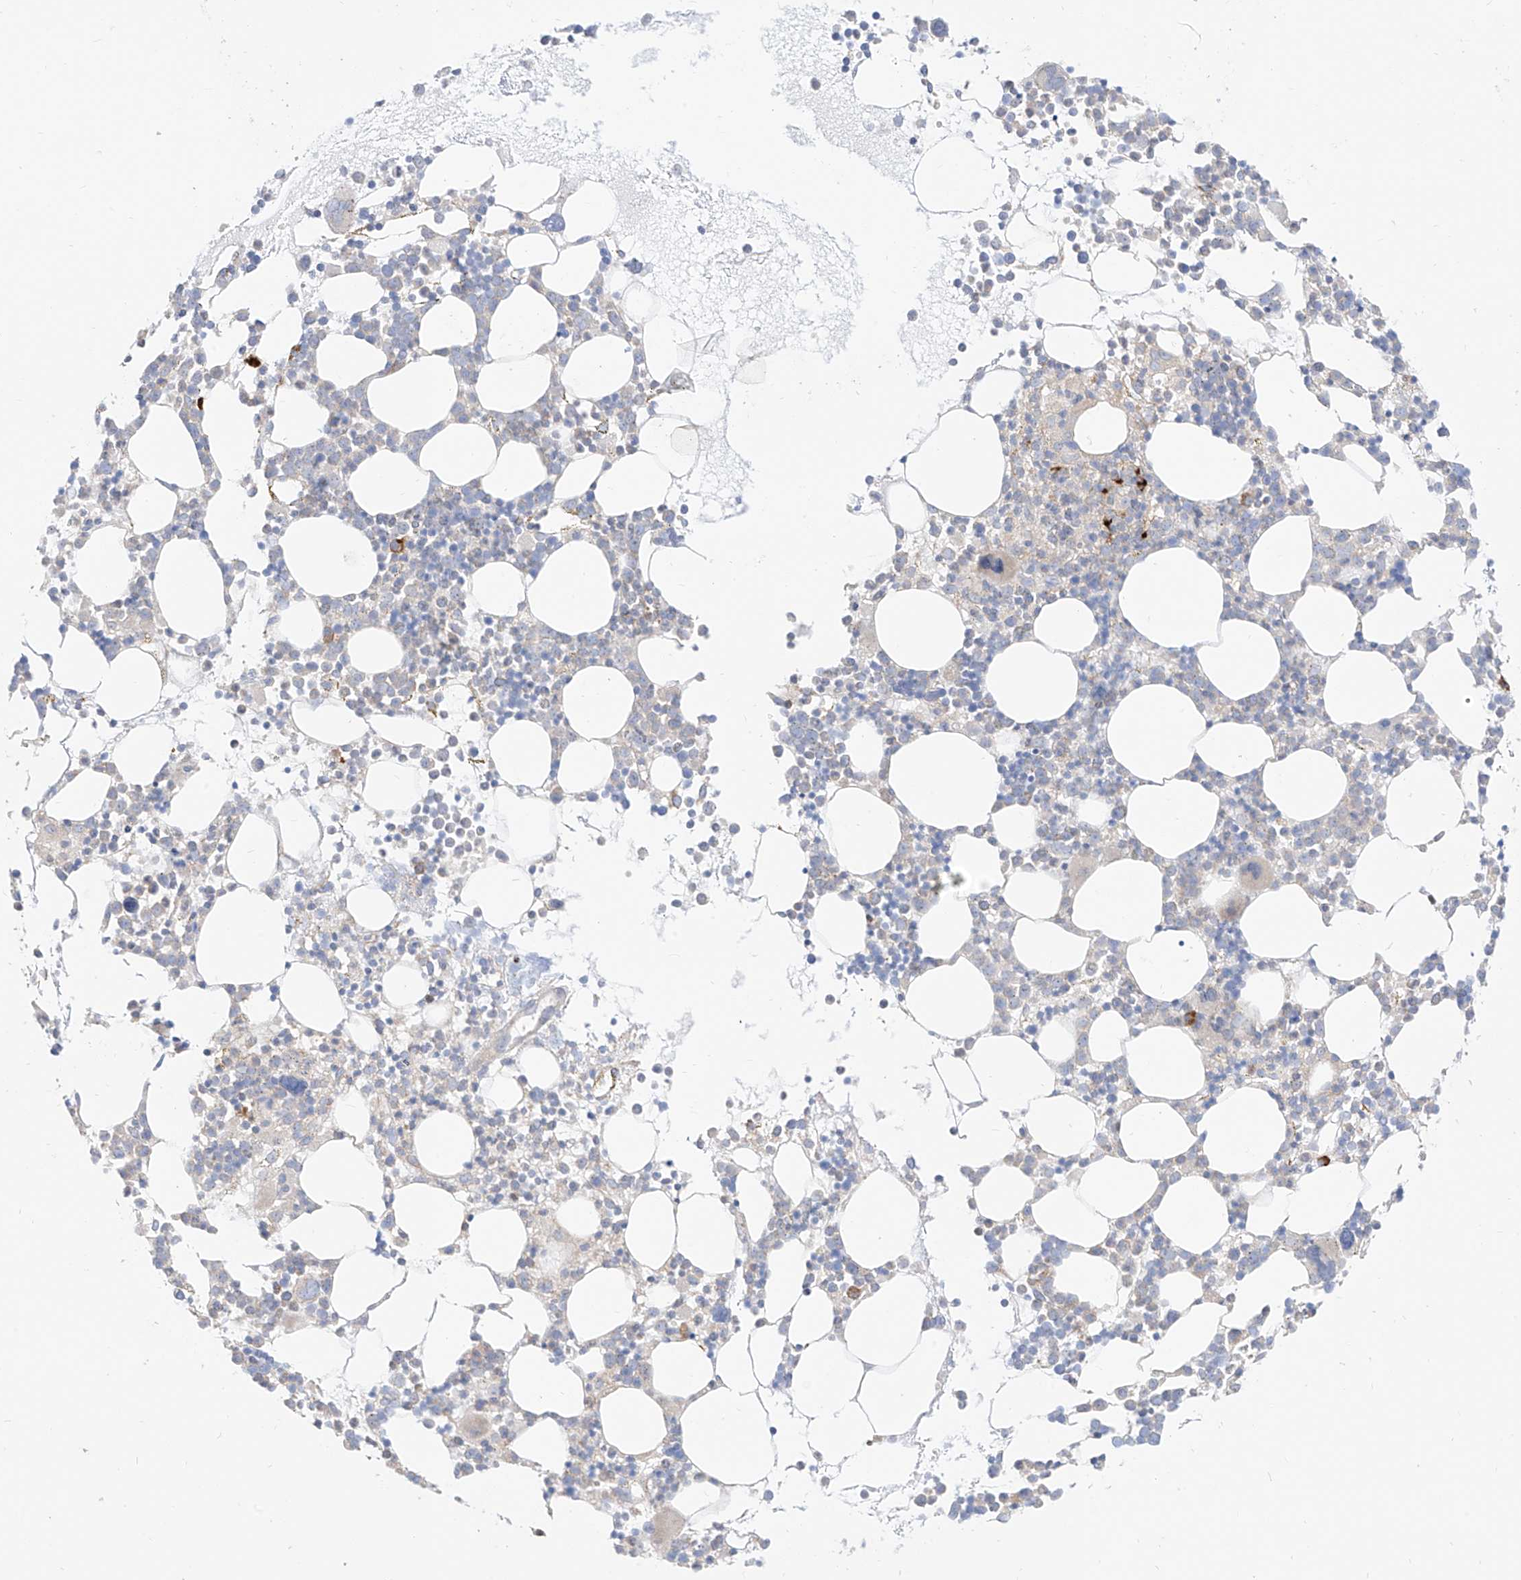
{"staining": {"intensity": "negative", "quantity": "none", "location": "none"}, "tissue": "bone marrow", "cell_type": "Hematopoietic cells", "image_type": "normal", "snomed": [{"axis": "morphology", "description": "Normal tissue, NOS"}, {"axis": "topography", "description": "Bone marrow"}], "caption": "Human bone marrow stained for a protein using IHC reveals no expression in hematopoietic cells.", "gene": "SYTL3", "patient": {"sex": "female", "age": 62}}